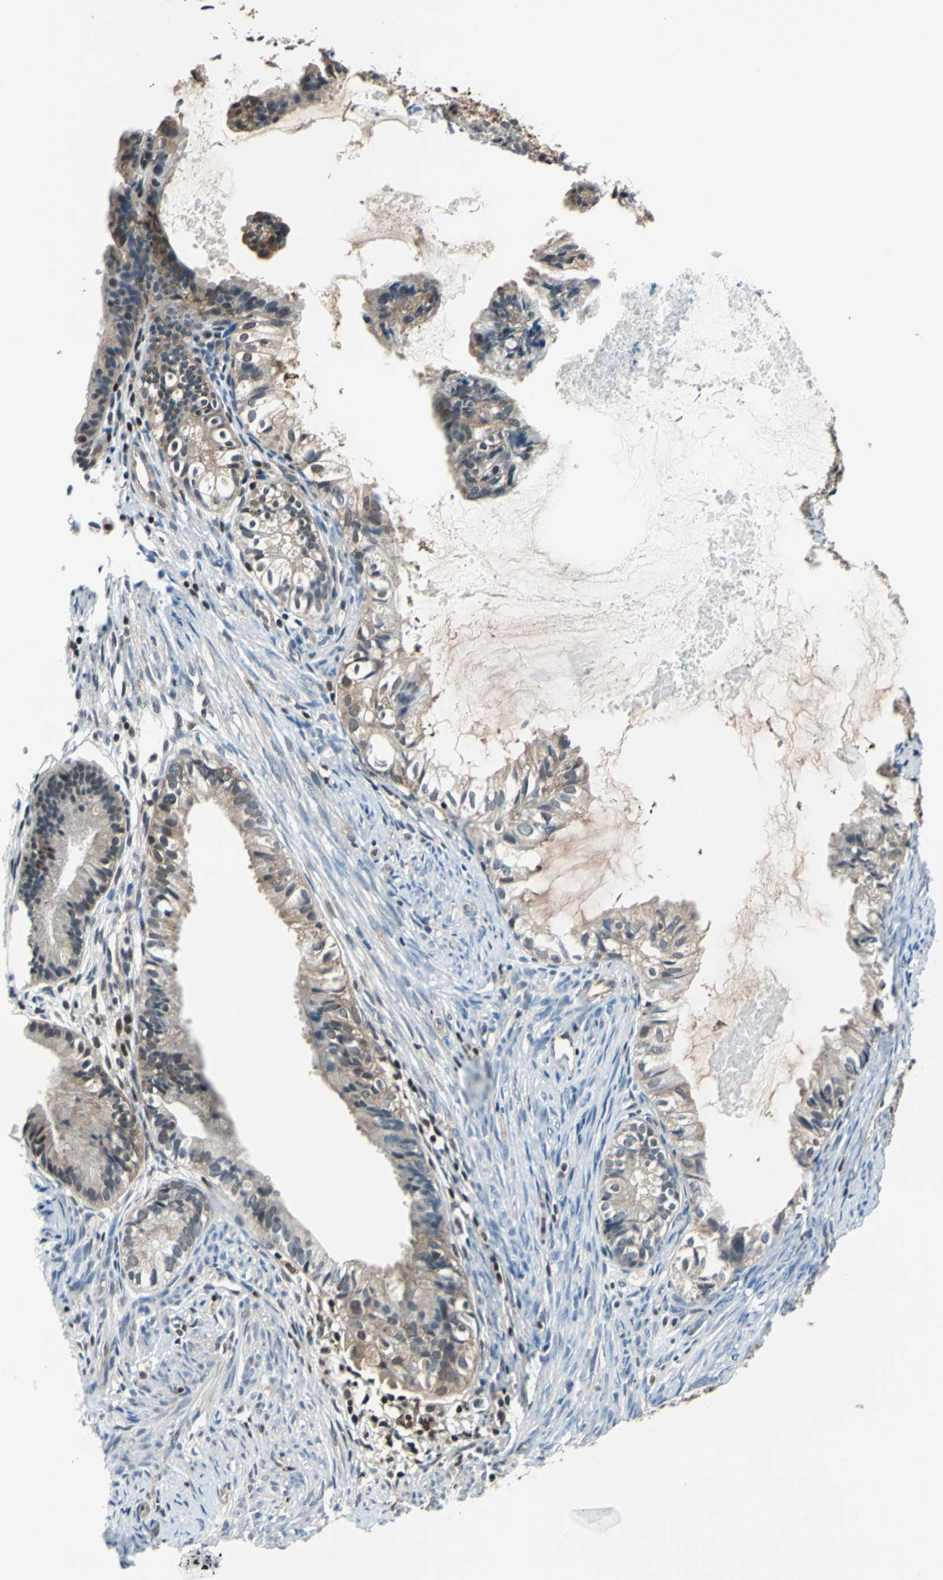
{"staining": {"intensity": "weak", "quantity": "25%-75%", "location": "cytoplasmic/membranous,nuclear"}, "tissue": "cervical cancer", "cell_type": "Tumor cells", "image_type": "cancer", "snomed": [{"axis": "morphology", "description": "Normal tissue, NOS"}, {"axis": "morphology", "description": "Adenocarcinoma, NOS"}, {"axis": "topography", "description": "Cervix"}, {"axis": "topography", "description": "Endometrium"}], "caption": "IHC histopathology image of neoplastic tissue: human cervical cancer (adenocarcinoma) stained using immunohistochemistry (IHC) exhibits low levels of weak protein expression localized specifically in the cytoplasmic/membranous and nuclear of tumor cells, appearing as a cytoplasmic/membranous and nuclear brown color.", "gene": "PSME1", "patient": {"sex": "female", "age": 86}}